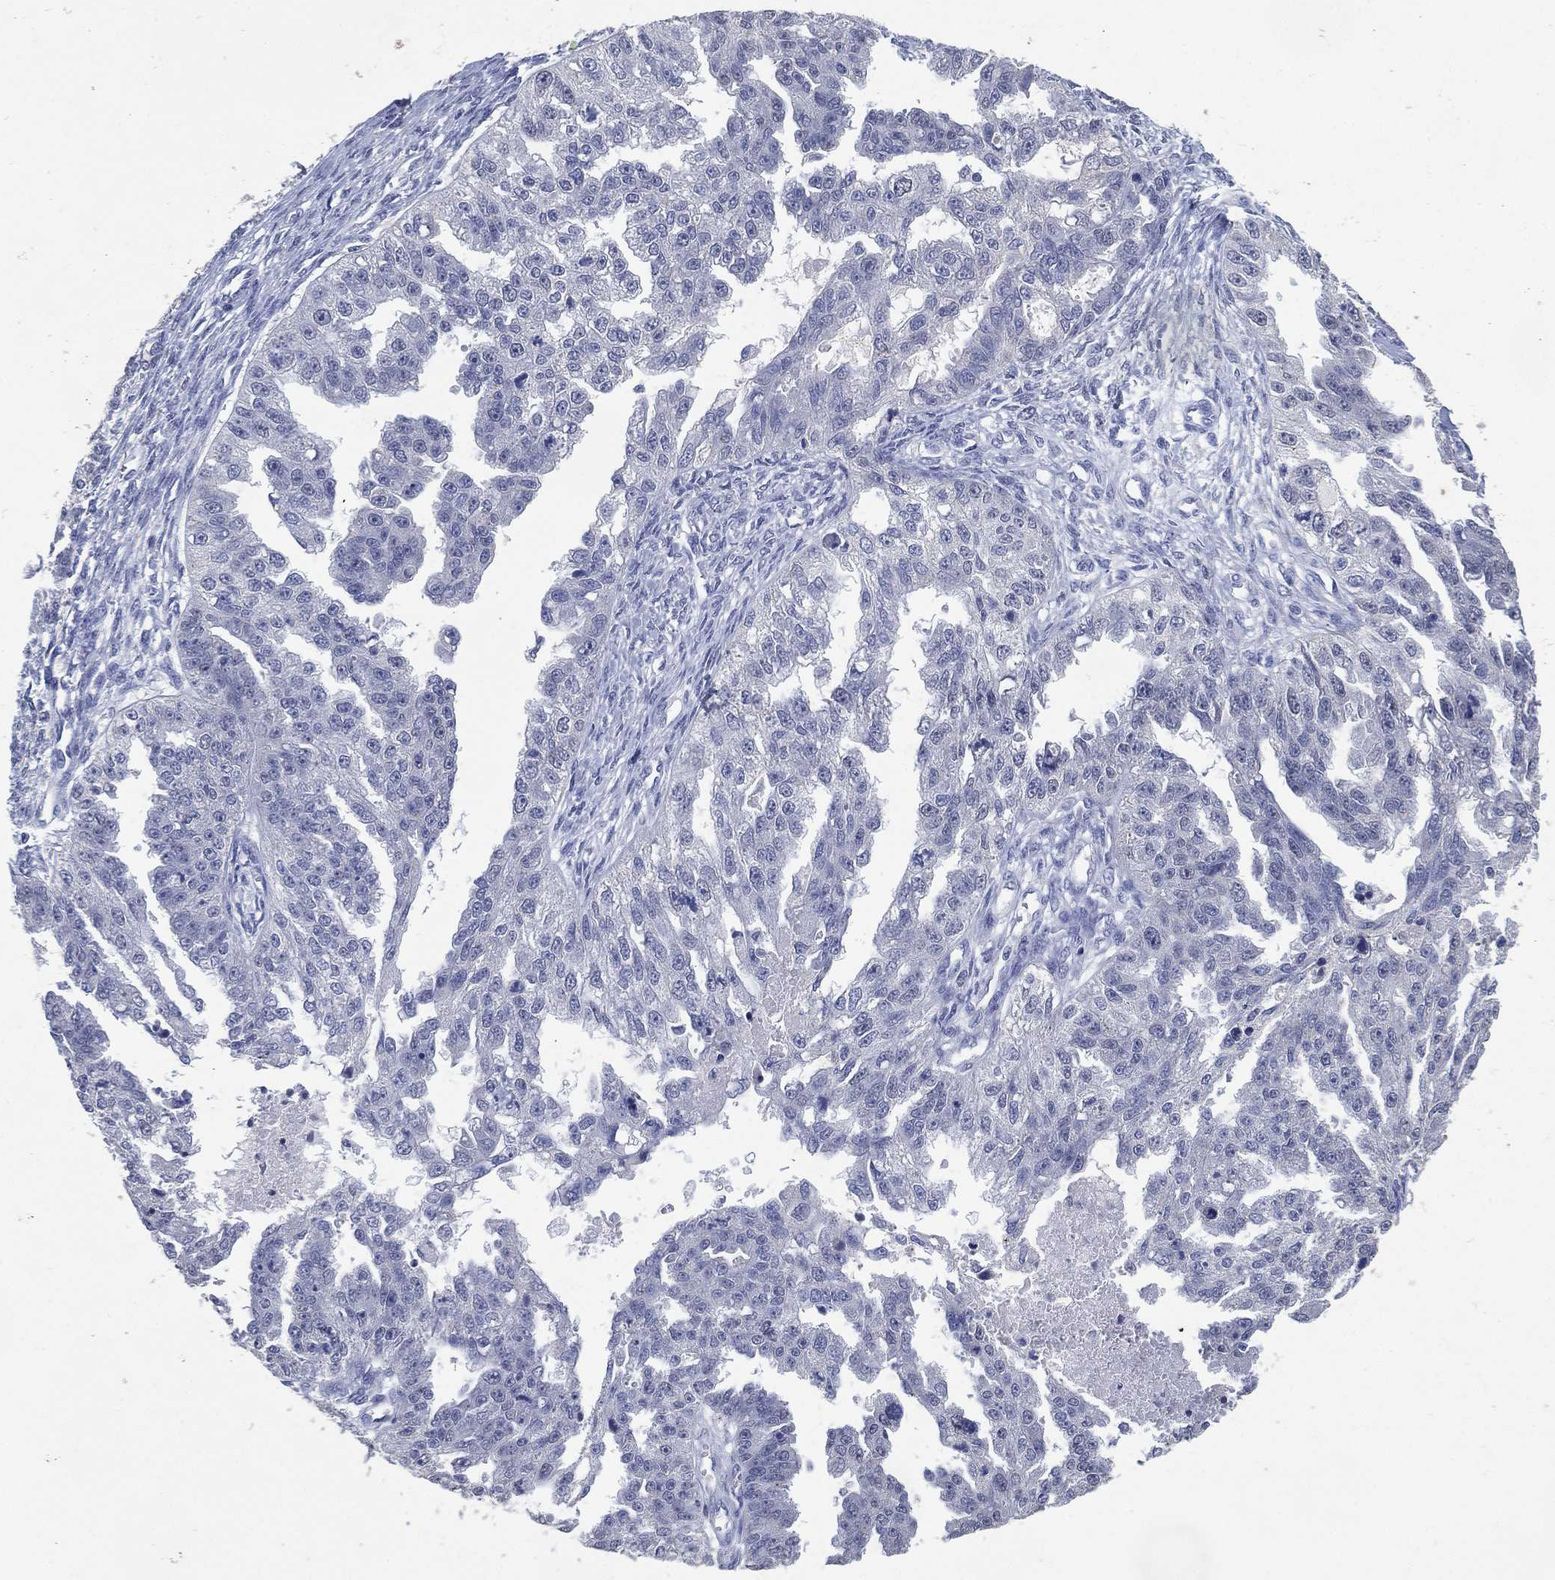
{"staining": {"intensity": "negative", "quantity": "none", "location": "none"}, "tissue": "ovarian cancer", "cell_type": "Tumor cells", "image_type": "cancer", "snomed": [{"axis": "morphology", "description": "Cystadenocarcinoma, serous, NOS"}, {"axis": "topography", "description": "Ovary"}], "caption": "DAB (3,3'-diaminobenzidine) immunohistochemical staining of human ovarian cancer exhibits no significant positivity in tumor cells.", "gene": "FSCN2", "patient": {"sex": "female", "age": 58}}